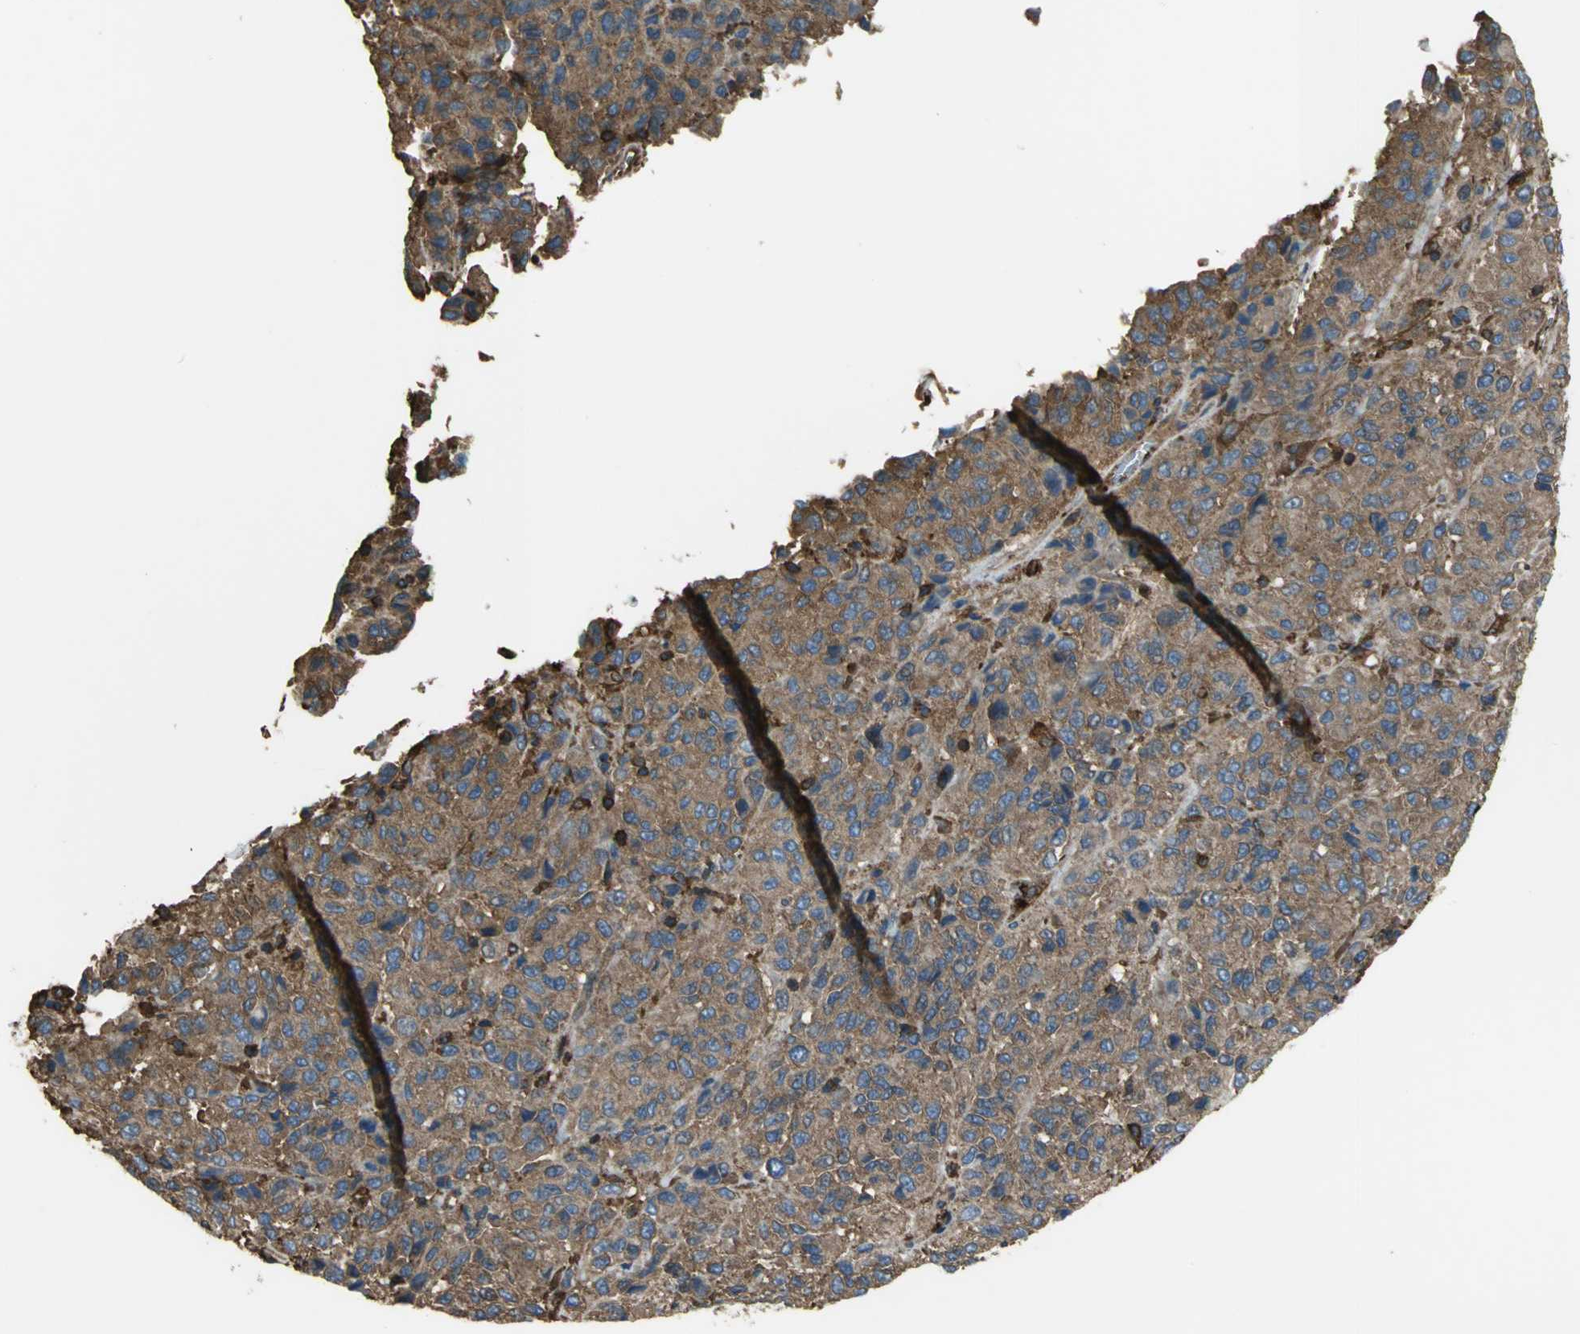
{"staining": {"intensity": "strong", "quantity": ">75%", "location": "cytoplasmic/membranous"}, "tissue": "melanoma", "cell_type": "Tumor cells", "image_type": "cancer", "snomed": [{"axis": "morphology", "description": "Malignant melanoma, Metastatic site"}, {"axis": "topography", "description": "Lung"}], "caption": "Strong cytoplasmic/membranous expression is appreciated in approximately >75% of tumor cells in melanoma.", "gene": "TLN1", "patient": {"sex": "male", "age": 64}}